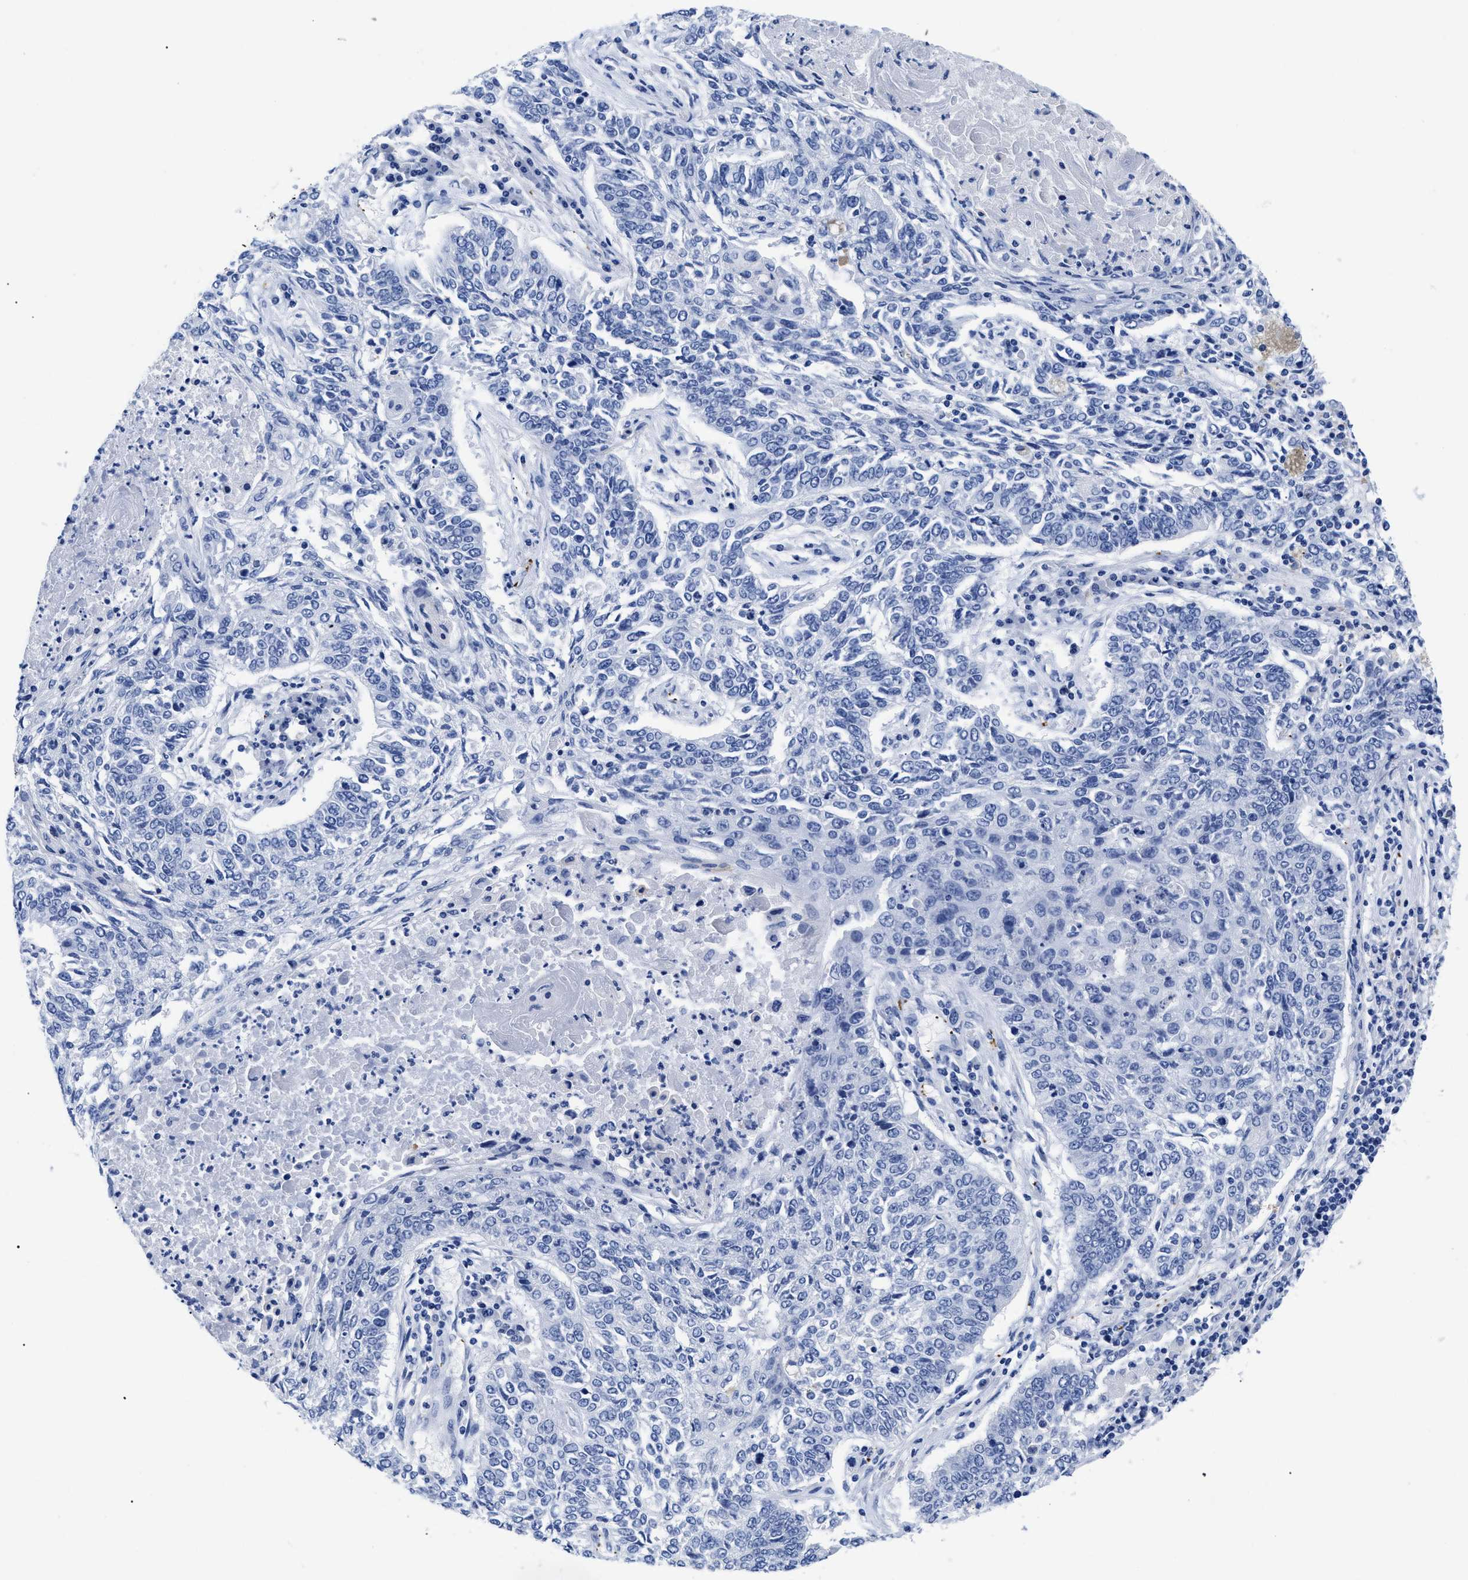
{"staining": {"intensity": "negative", "quantity": "none", "location": "none"}, "tissue": "lung cancer", "cell_type": "Tumor cells", "image_type": "cancer", "snomed": [{"axis": "morphology", "description": "Normal tissue, NOS"}, {"axis": "morphology", "description": "Squamous cell carcinoma, NOS"}, {"axis": "topography", "description": "Cartilage tissue"}, {"axis": "topography", "description": "Bronchus"}, {"axis": "topography", "description": "Lung"}], "caption": "Immunohistochemistry of human squamous cell carcinoma (lung) shows no expression in tumor cells. Brightfield microscopy of immunohistochemistry stained with DAB (brown) and hematoxylin (blue), captured at high magnification.", "gene": "TREML1", "patient": {"sex": "female", "age": 49}}